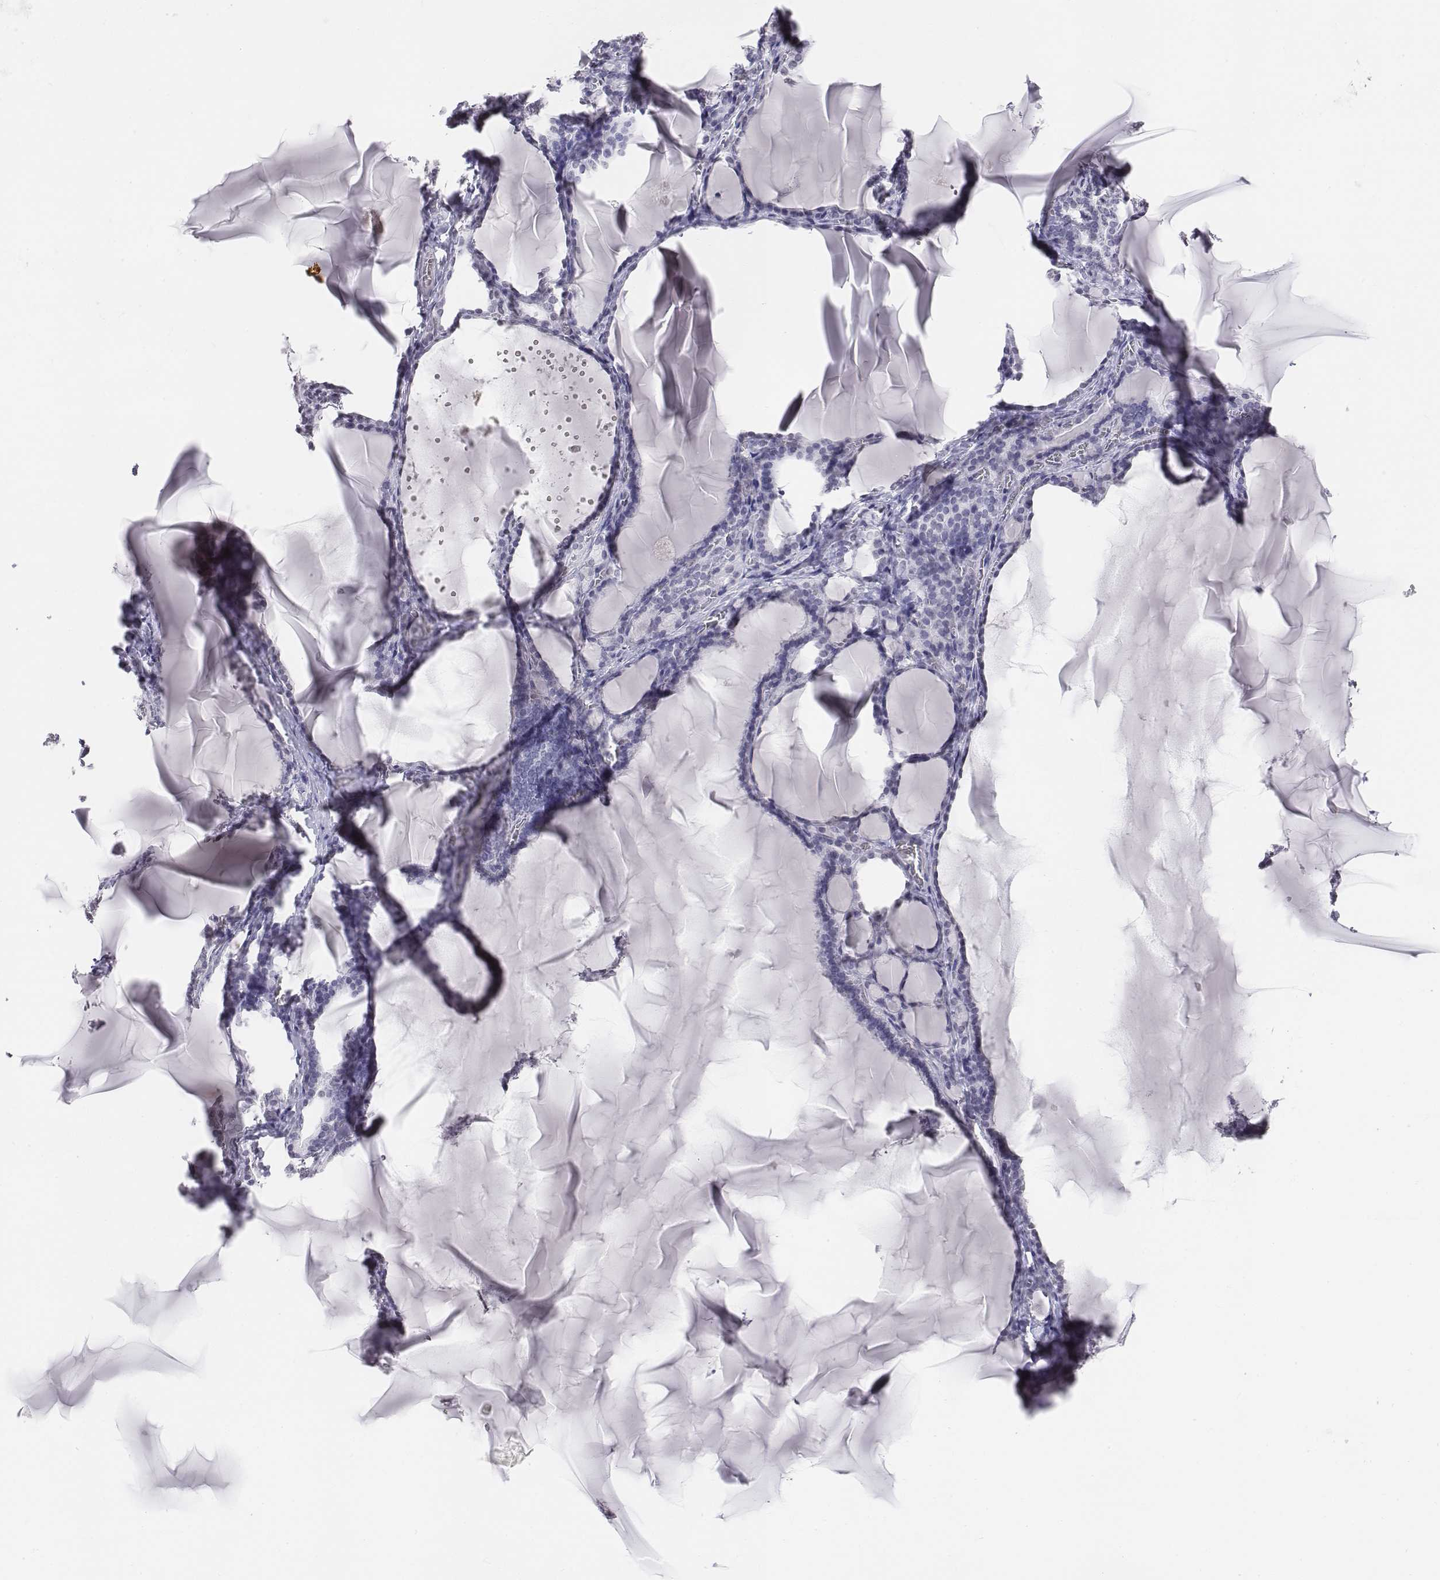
{"staining": {"intensity": "weak", "quantity": "<25%", "location": "nuclear"}, "tissue": "thyroid gland", "cell_type": "Glandular cells", "image_type": "normal", "snomed": [{"axis": "morphology", "description": "Normal tissue, NOS"}, {"axis": "morphology", "description": "Hyperplasia, NOS"}, {"axis": "topography", "description": "Thyroid gland"}], "caption": "Unremarkable thyroid gland was stained to show a protein in brown. There is no significant positivity in glandular cells.", "gene": "BARHL1", "patient": {"sex": "female", "age": 27}}